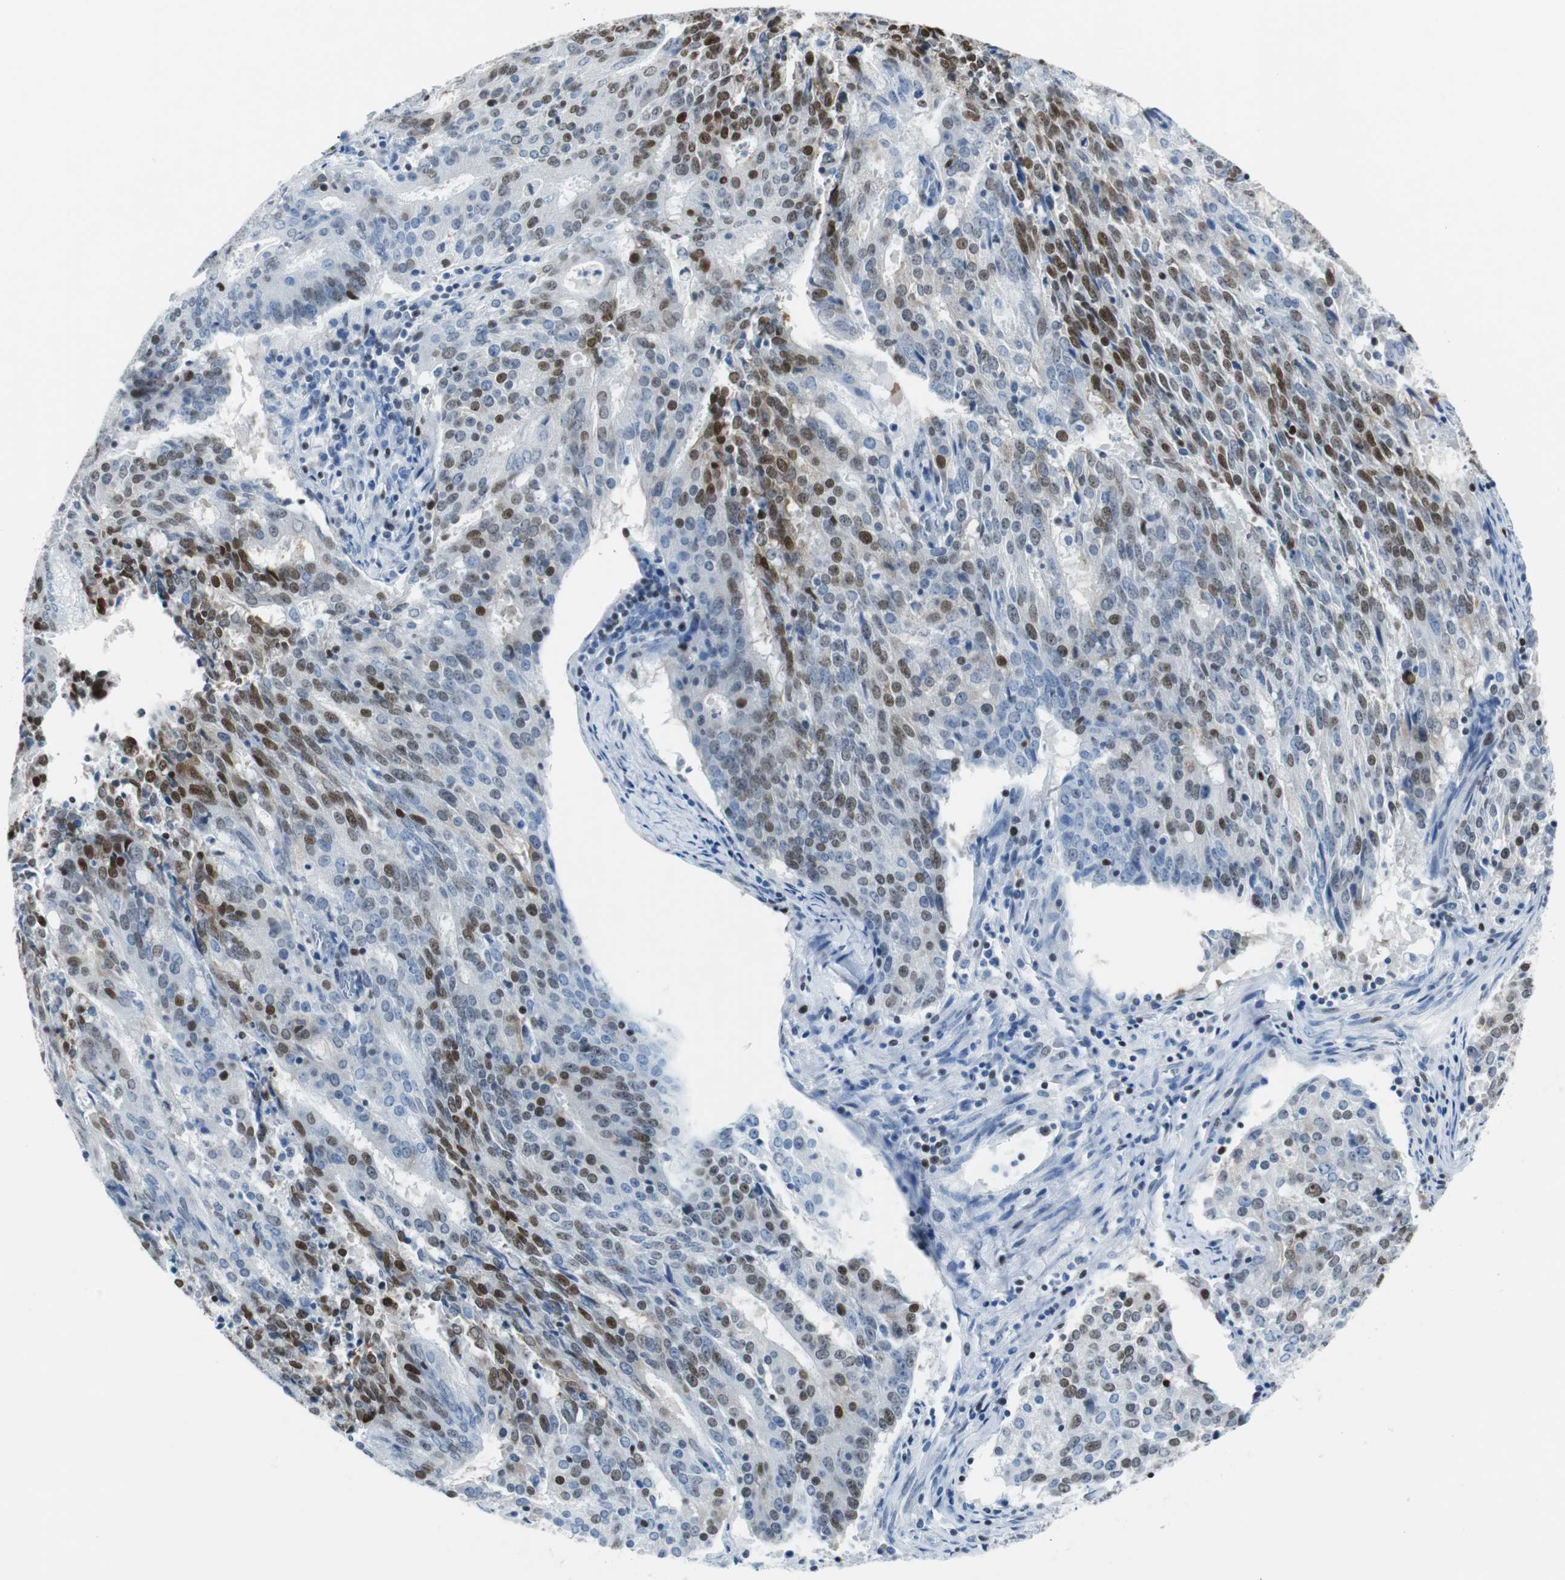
{"staining": {"intensity": "strong", "quantity": "25%-75%", "location": "nuclear"}, "tissue": "cervical cancer", "cell_type": "Tumor cells", "image_type": "cancer", "snomed": [{"axis": "morphology", "description": "Adenocarcinoma, NOS"}, {"axis": "topography", "description": "Cervix"}], "caption": "IHC micrograph of neoplastic tissue: cervical cancer stained using immunohistochemistry exhibits high levels of strong protein expression localized specifically in the nuclear of tumor cells, appearing as a nuclear brown color.", "gene": "JUN", "patient": {"sex": "female", "age": 44}}